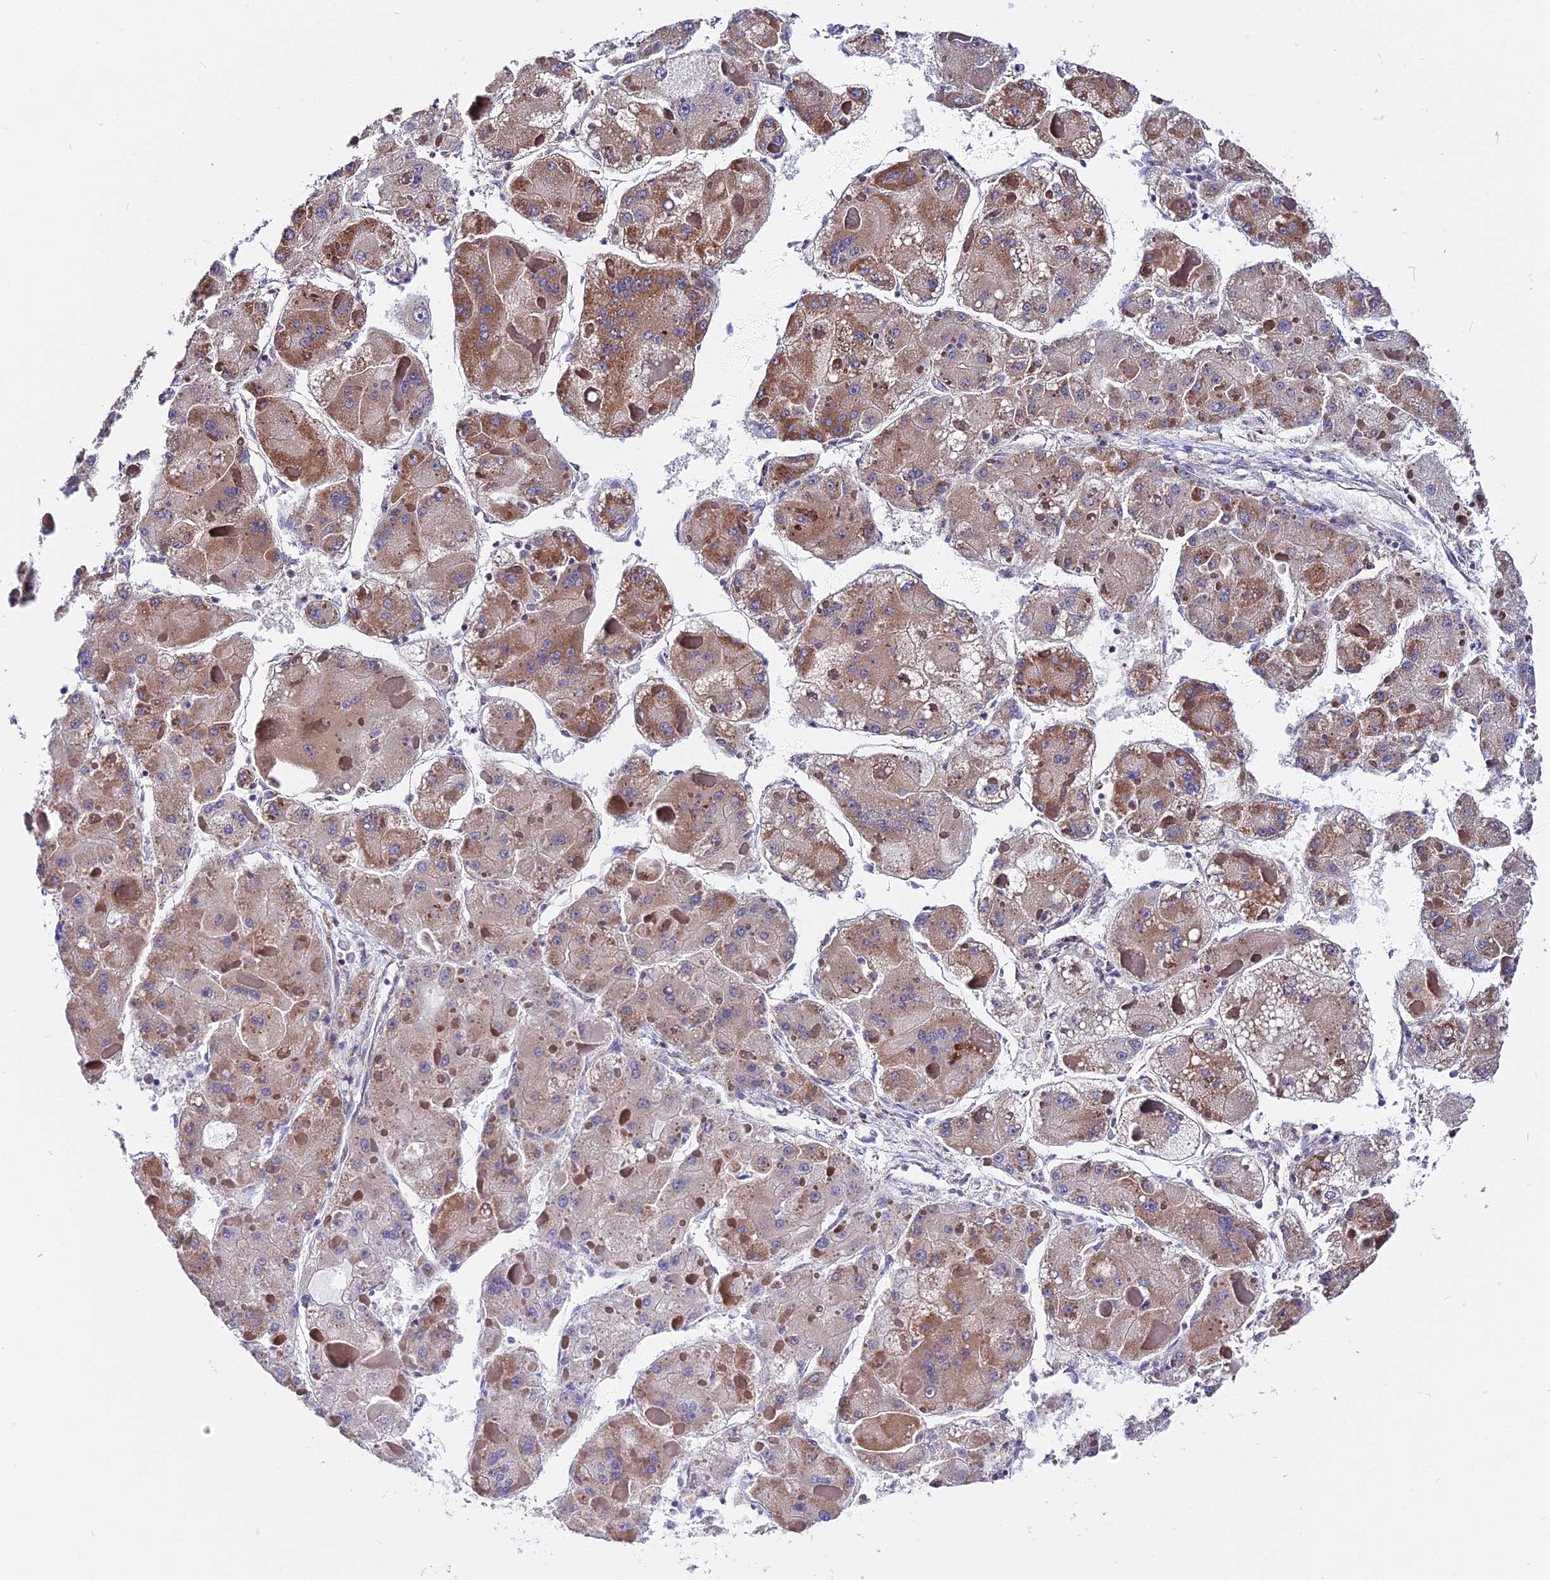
{"staining": {"intensity": "moderate", "quantity": "25%-75%", "location": "cytoplasmic/membranous"}, "tissue": "liver cancer", "cell_type": "Tumor cells", "image_type": "cancer", "snomed": [{"axis": "morphology", "description": "Carcinoma, Hepatocellular, NOS"}, {"axis": "topography", "description": "Liver"}], "caption": "Brown immunohistochemical staining in human liver cancer displays moderate cytoplasmic/membranous staining in about 25%-75% of tumor cells.", "gene": "FAM174C", "patient": {"sex": "female", "age": 73}}